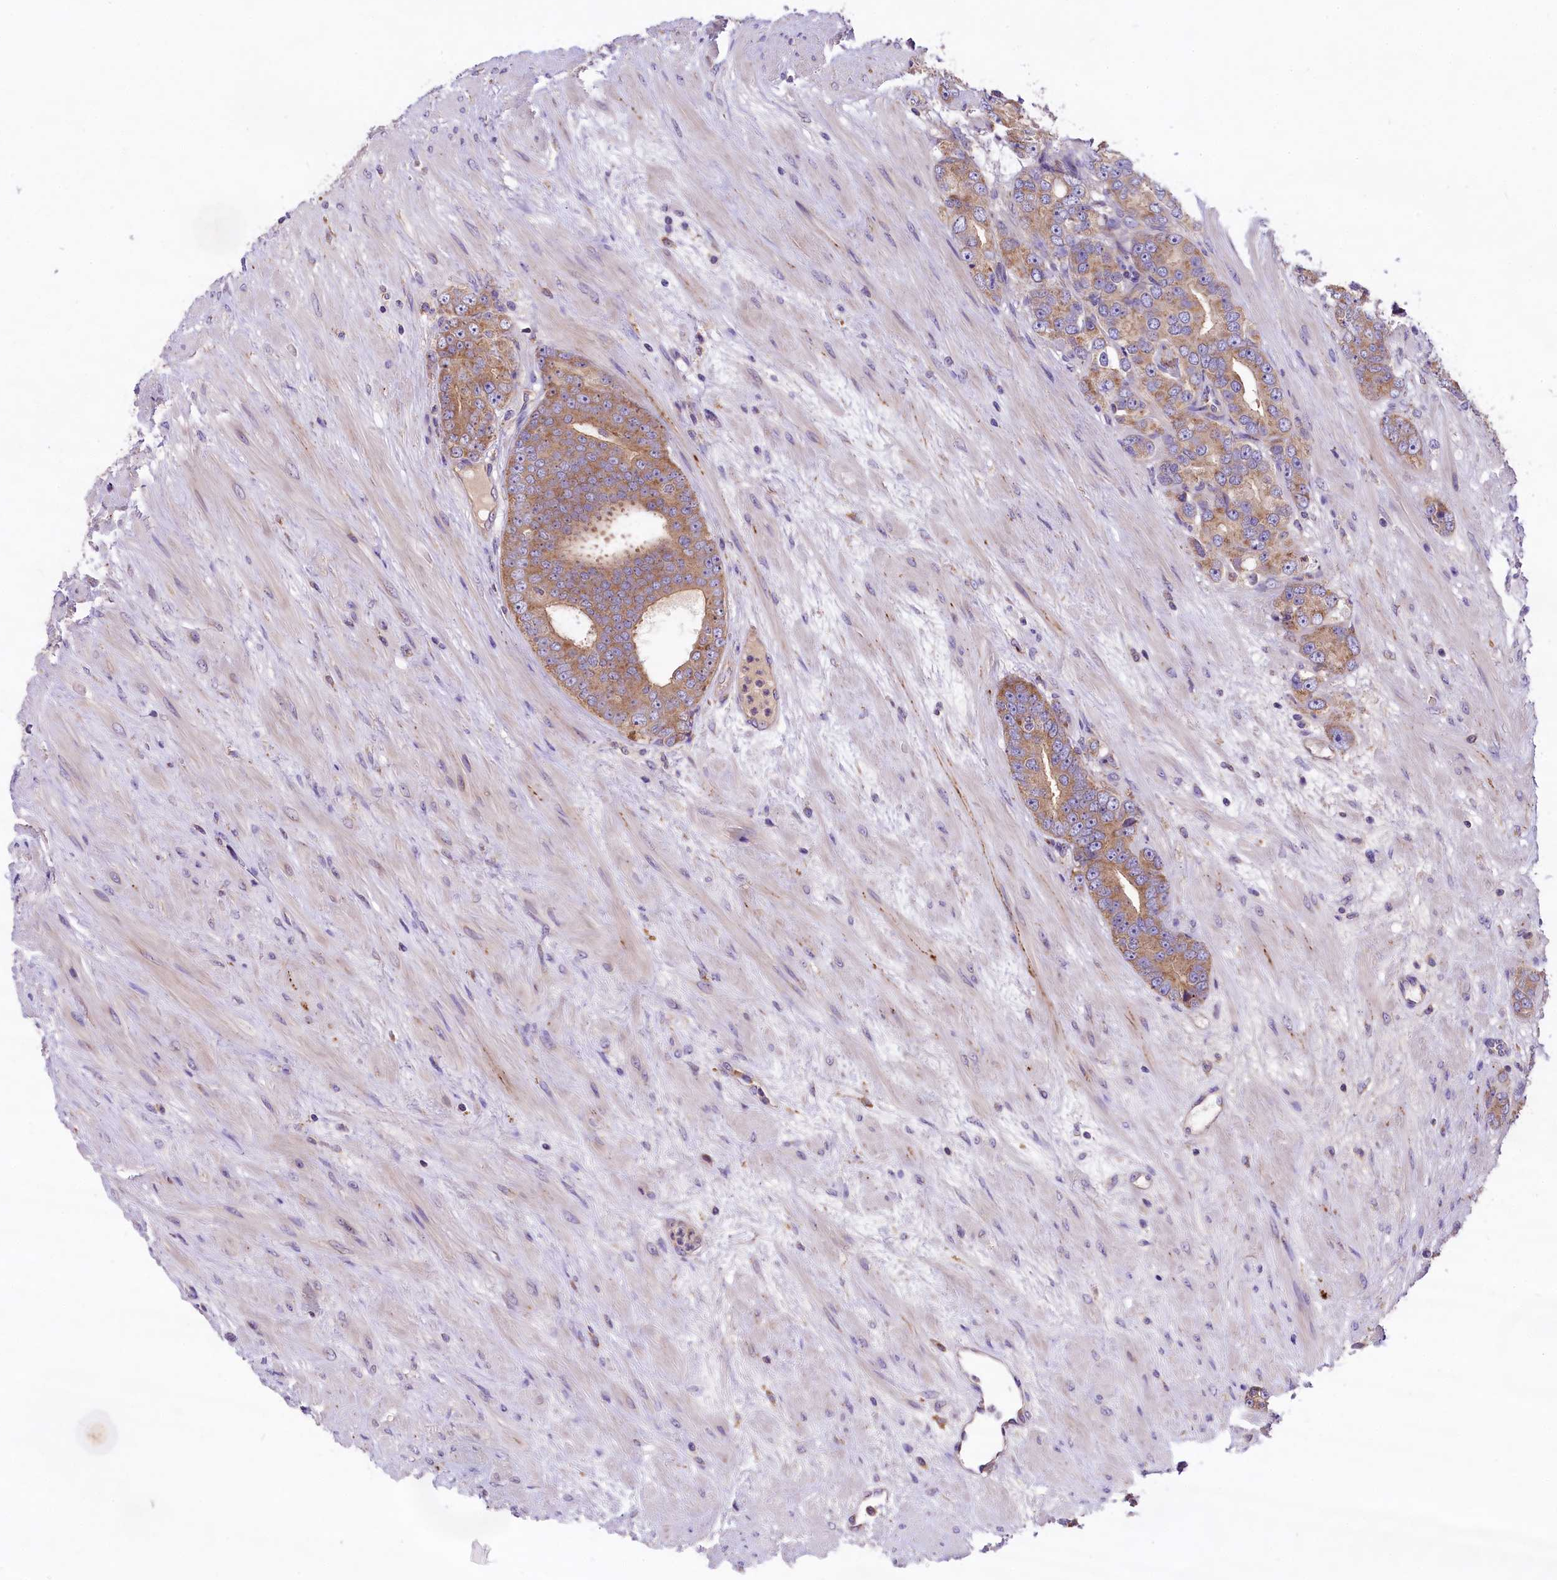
{"staining": {"intensity": "weak", "quantity": ">75%", "location": "cytoplasmic/membranous"}, "tissue": "prostate cancer", "cell_type": "Tumor cells", "image_type": "cancer", "snomed": [{"axis": "morphology", "description": "Adenocarcinoma, High grade"}, {"axis": "topography", "description": "Prostate"}], "caption": "Immunohistochemistry histopathology image of neoplastic tissue: human high-grade adenocarcinoma (prostate) stained using immunohistochemistry reveals low levels of weak protein expression localized specifically in the cytoplasmic/membranous of tumor cells, appearing as a cytoplasmic/membranous brown color.", "gene": "PEMT", "patient": {"sex": "male", "age": 64}}